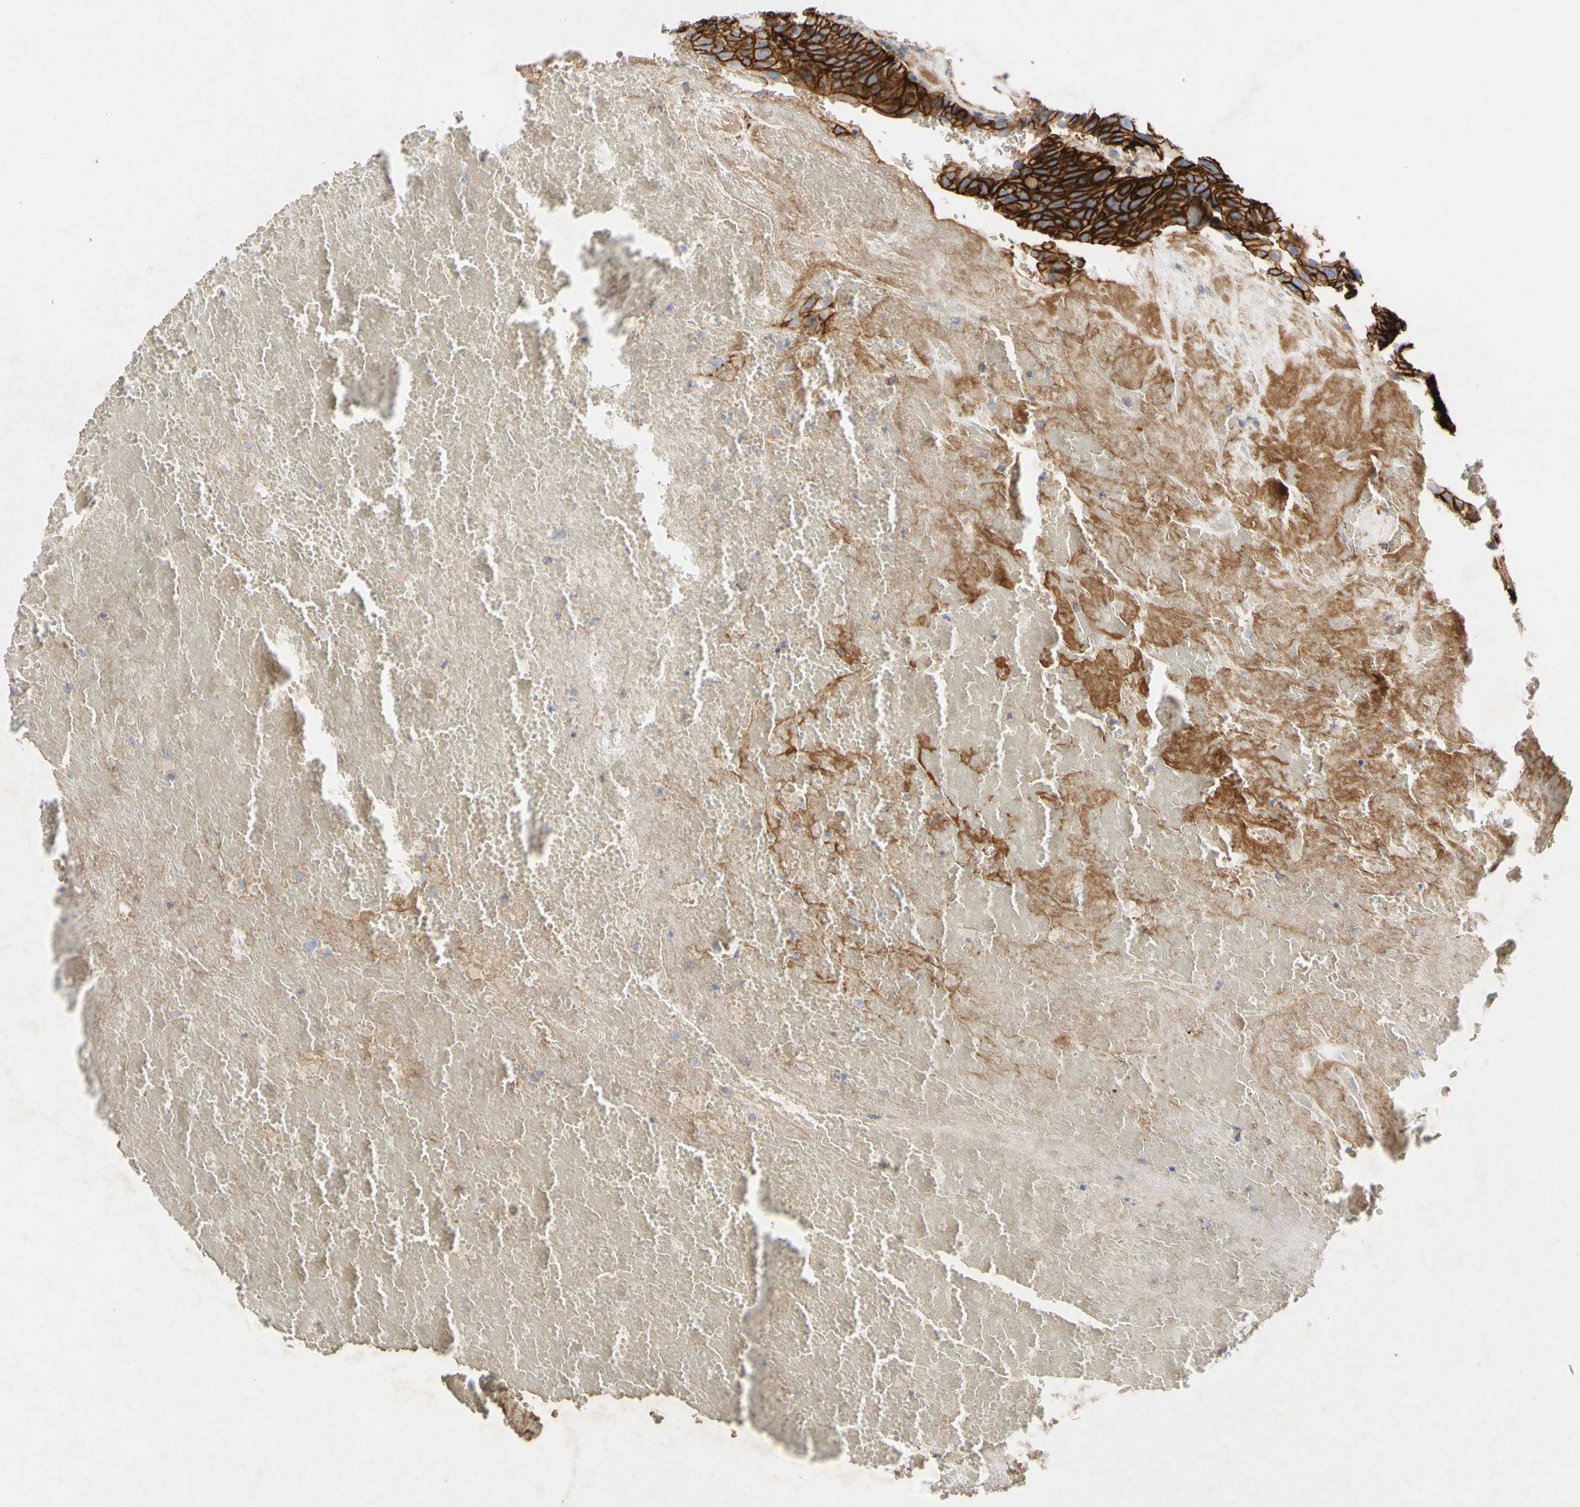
{"staining": {"intensity": "strong", "quantity": ">75%", "location": "cytoplasmic/membranous"}, "tissue": "urothelial cancer", "cell_type": "Tumor cells", "image_type": "cancer", "snomed": [{"axis": "morphology", "description": "Urothelial carcinoma, High grade"}, {"axis": "topography", "description": "Urinary bladder"}], "caption": "High-grade urothelial carcinoma stained with IHC exhibits strong cytoplasmic/membranous staining in approximately >75% of tumor cells. (Brightfield microscopy of DAB IHC at high magnification).", "gene": "ATP2A3", "patient": {"sex": "male", "age": 66}}